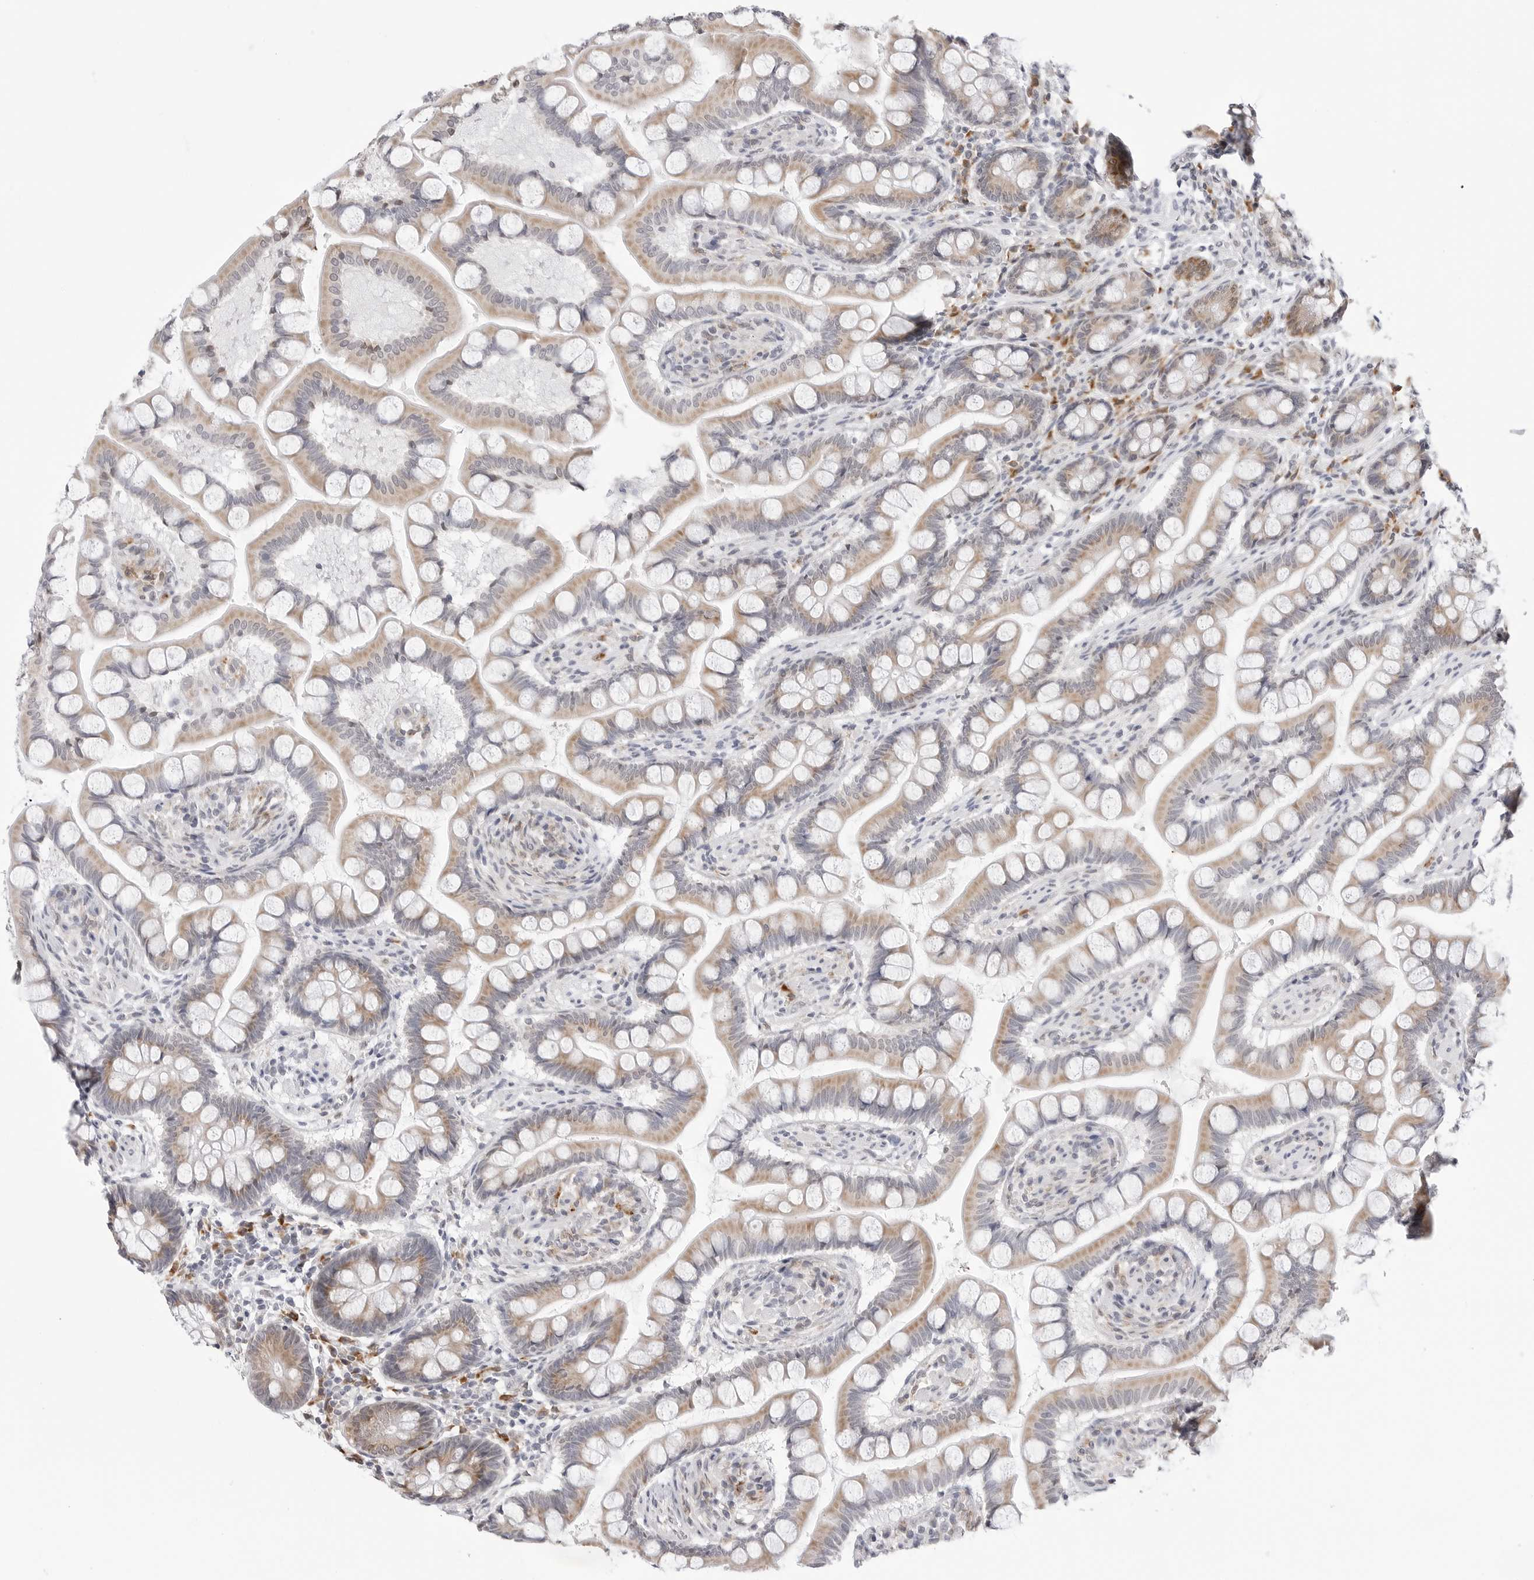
{"staining": {"intensity": "moderate", "quantity": "25%-75%", "location": "cytoplasmic/membranous"}, "tissue": "small intestine", "cell_type": "Glandular cells", "image_type": "normal", "snomed": [{"axis": "morphology", "description": "Normal tissue, NOS"}, {"axis": "topography", "description": "Small intestine"}], "caption": "Human small intestine stained with a brown dye displays moderate cytoplasmic/membranous positive expression in approximately 25%-75% of glandular cells.", "gene": "RPN1", "patient": {"sex": "male", "age": 41}}